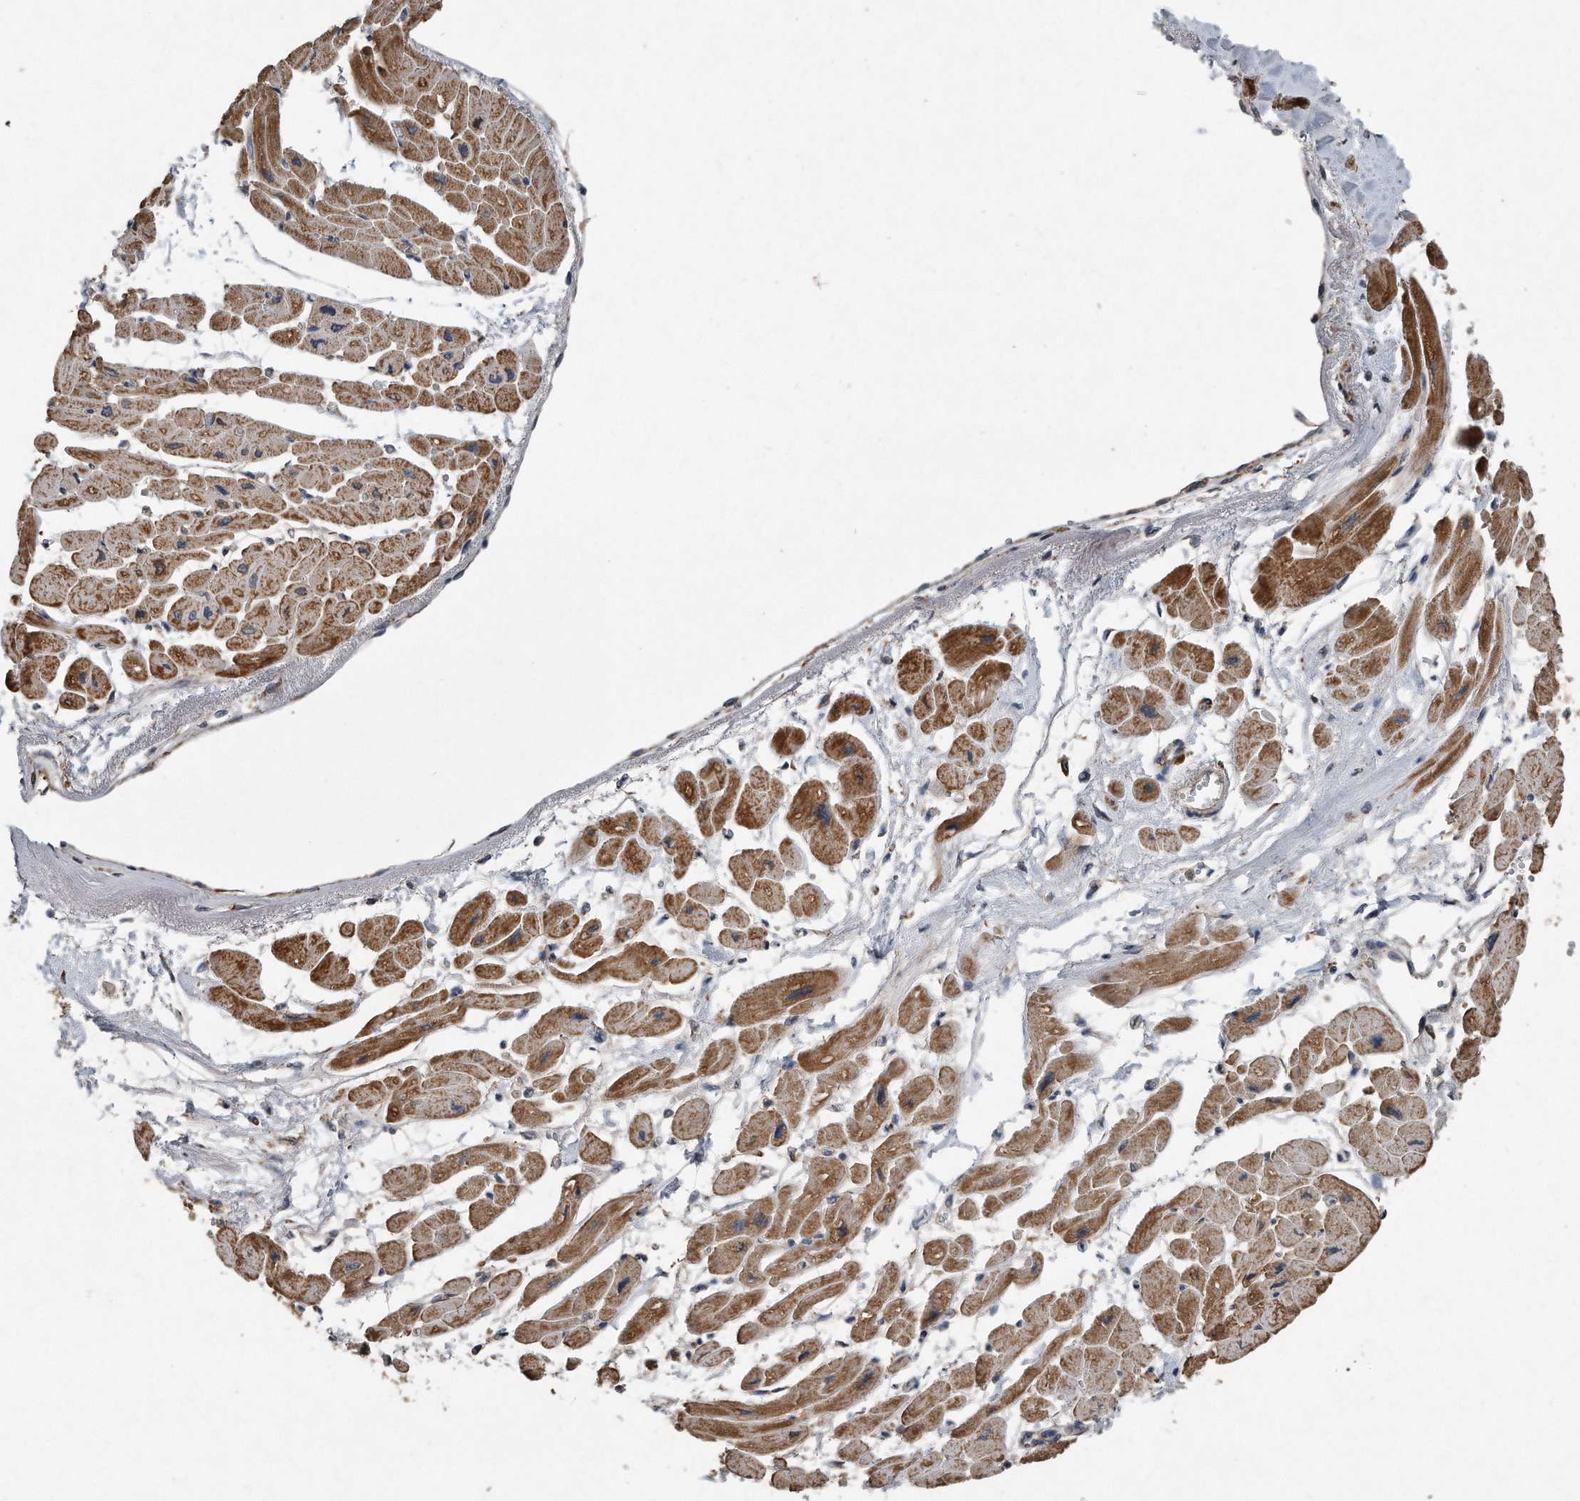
{"staining": {"intensity": "moderate", "quantity": ">75%", "location": "cytoplasmic/membranous"}, "tissue": "heart muscle", "cell_type": "Cardiomyocytes", "image_type": "normal", "snomed": [{"axis": "morphology", "description": "Normal tissue, NOS"}, {"axis": "topography", "description": "Heart"}], "caption": "A medium amount of moderate cytoplasmic/membranous staining is identified in about >75% of cardiomyocytes in normal heart muscle. (brown staining indicates protein expression, while blue staining denotes nuclei).", "gene": "SDHA", "patient": {"sex": "female", "age": 54}}